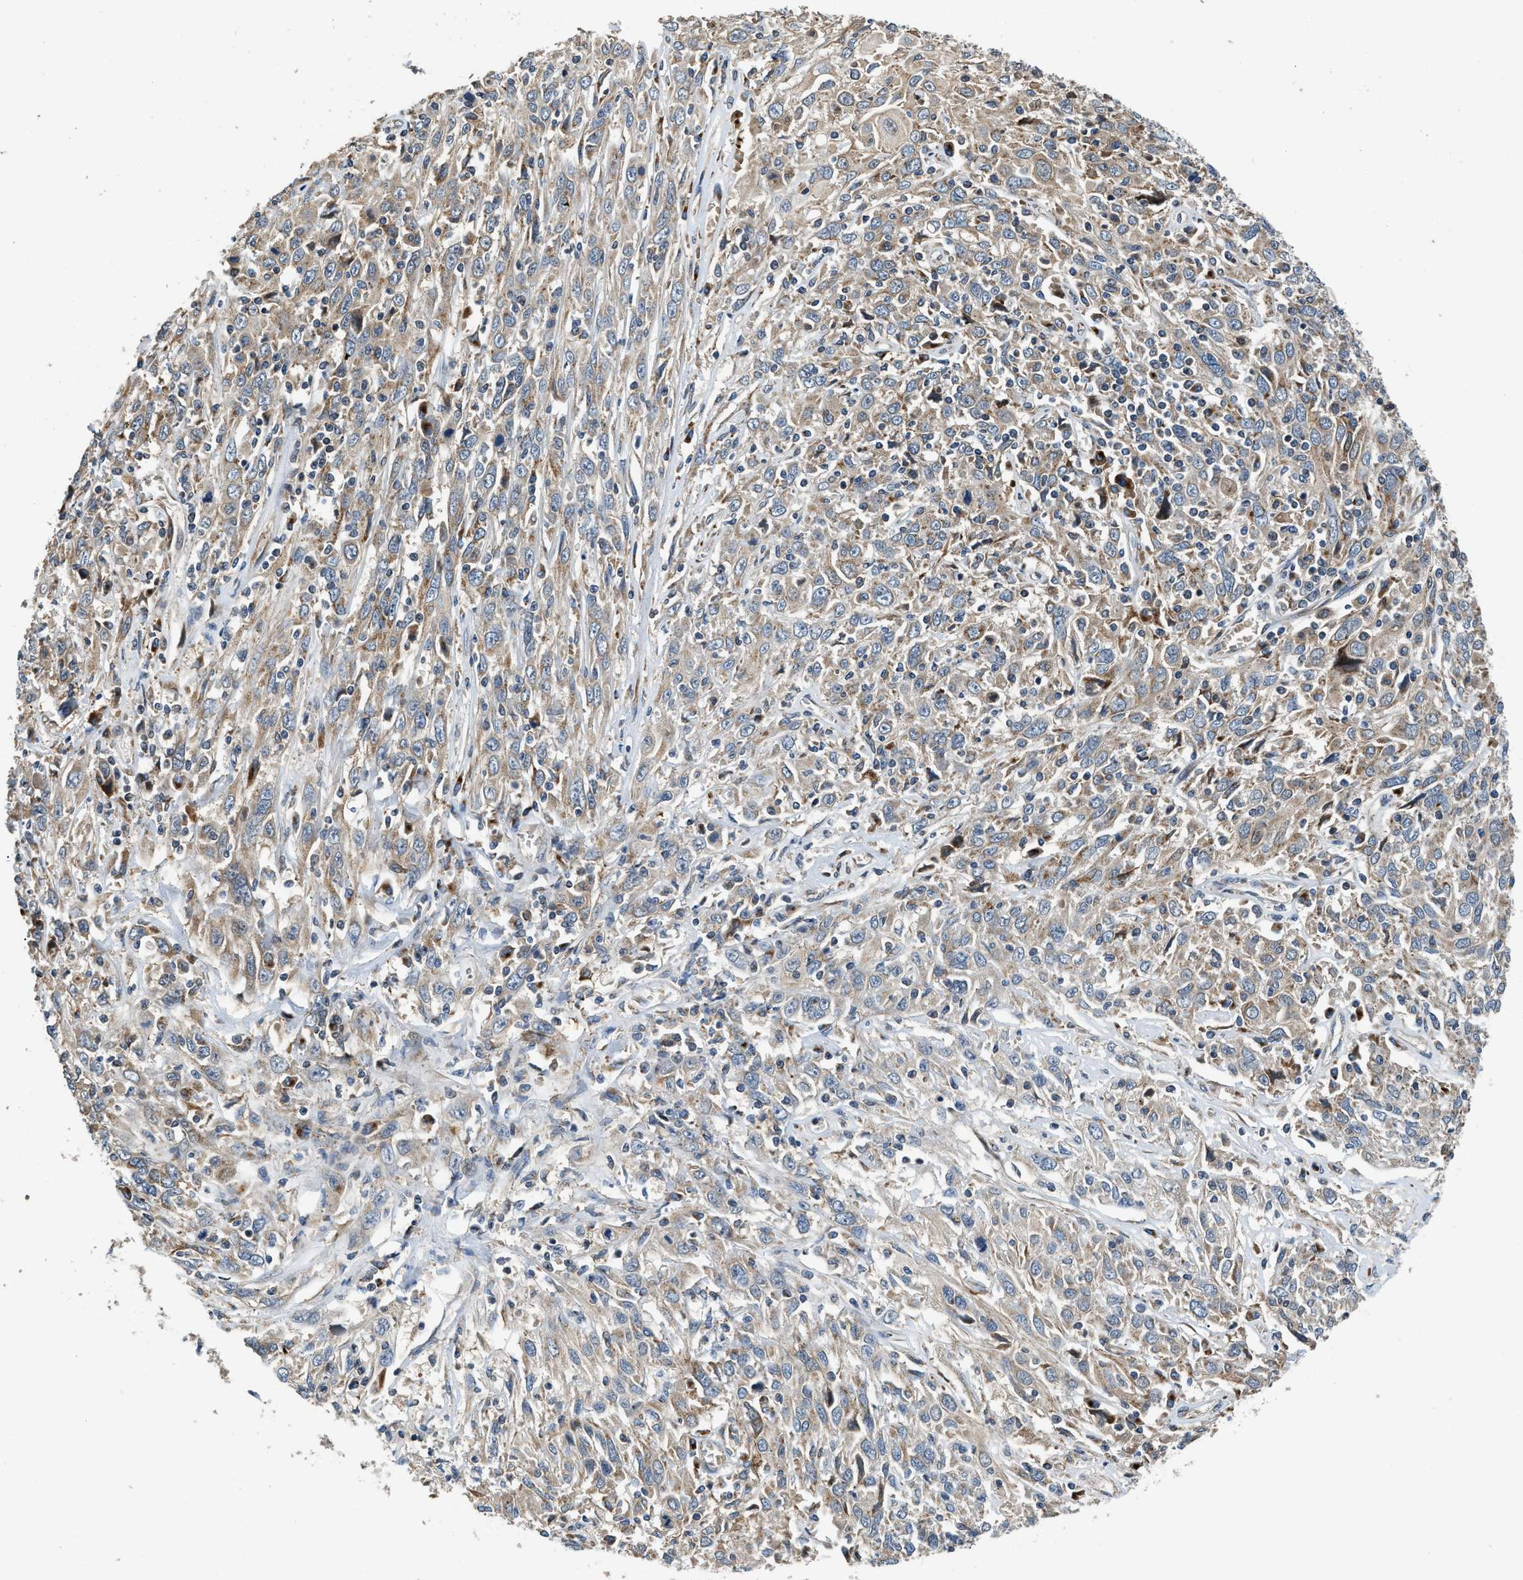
{"staining": {"intensity": "weak", "quantity": ">75%", "location": "cytoplasmic/membranous"}, "tissue": "cervical cancer", "cell_type": "Tumor cells", "image_type": "cancer", "snomed": [{"axis": "morphology", "description": "Squamous cell carcinoma, NOS"}, {"axis": "topography", "description": "Cervix"}], "caption": "Protein staining of squamous cell carcinoma (cervical) tissue exhibits weak cytoplasmic/membranous staining in approximately >75% of tumor cells.", "gene": "FUT8", "patient": {"sex": "female", "age": 46}}